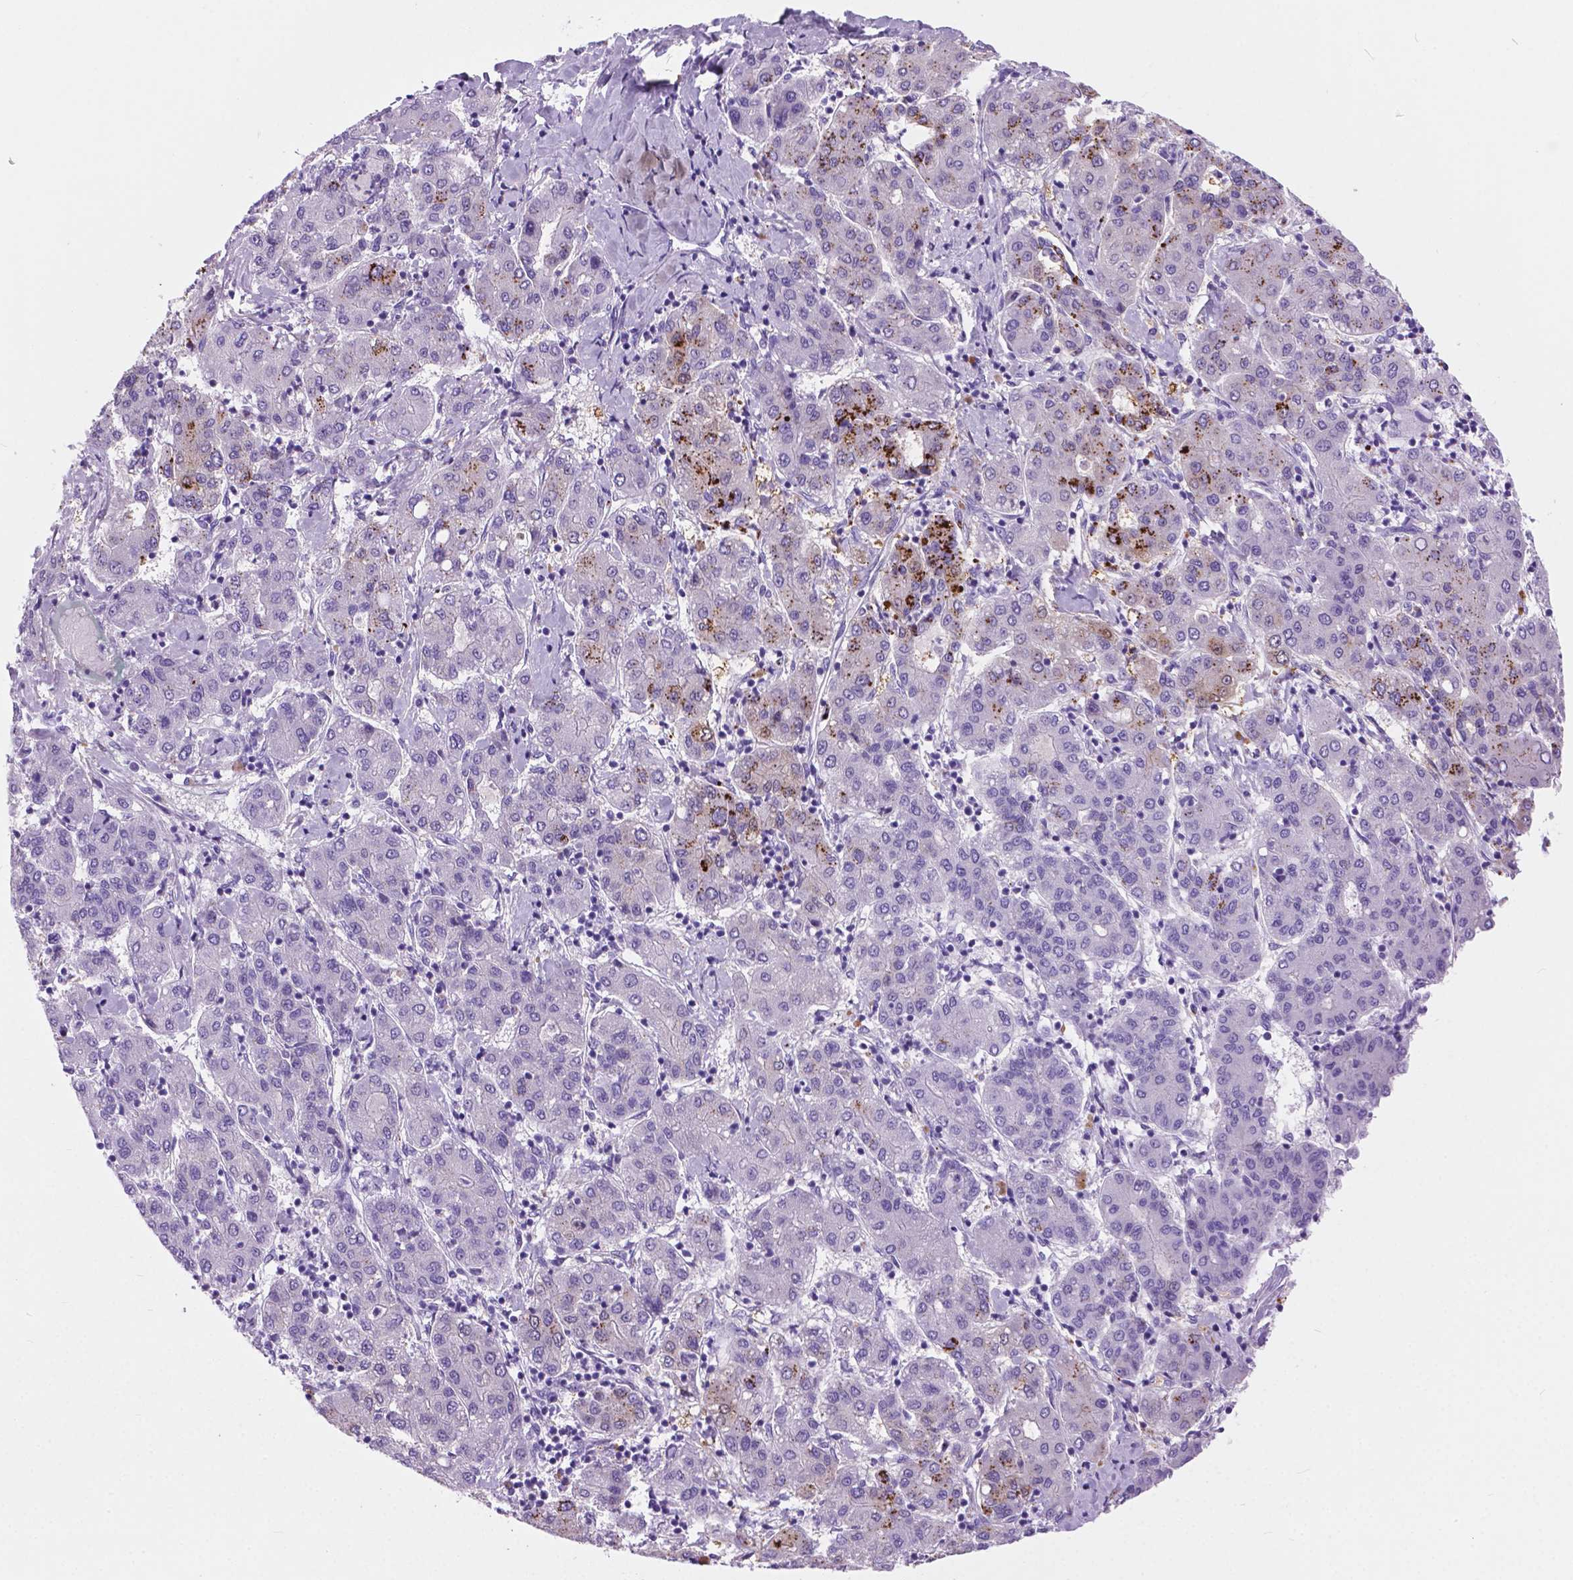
{"staining": {"intensity": "negative", "quantity": "none", "location": "none"}, "tissue": "liver cancer", "cell_type": "Tumor cells", "image_type": "cancer", "snomed": [{"axis": "morphology", "description": "Carcinoma, Hepatocellular, NOS"}, {"axis": "topography", "description": "Liver"}], "caption": "An immunohistochemistry (IHC) image of hepatocellular carcinoma (liver) is shown. There is no staining in tumor cells of hepatocellular carcinoma (liver).", "gene": "ARMS2", "patient": {"sex": "male", "age": 65}}